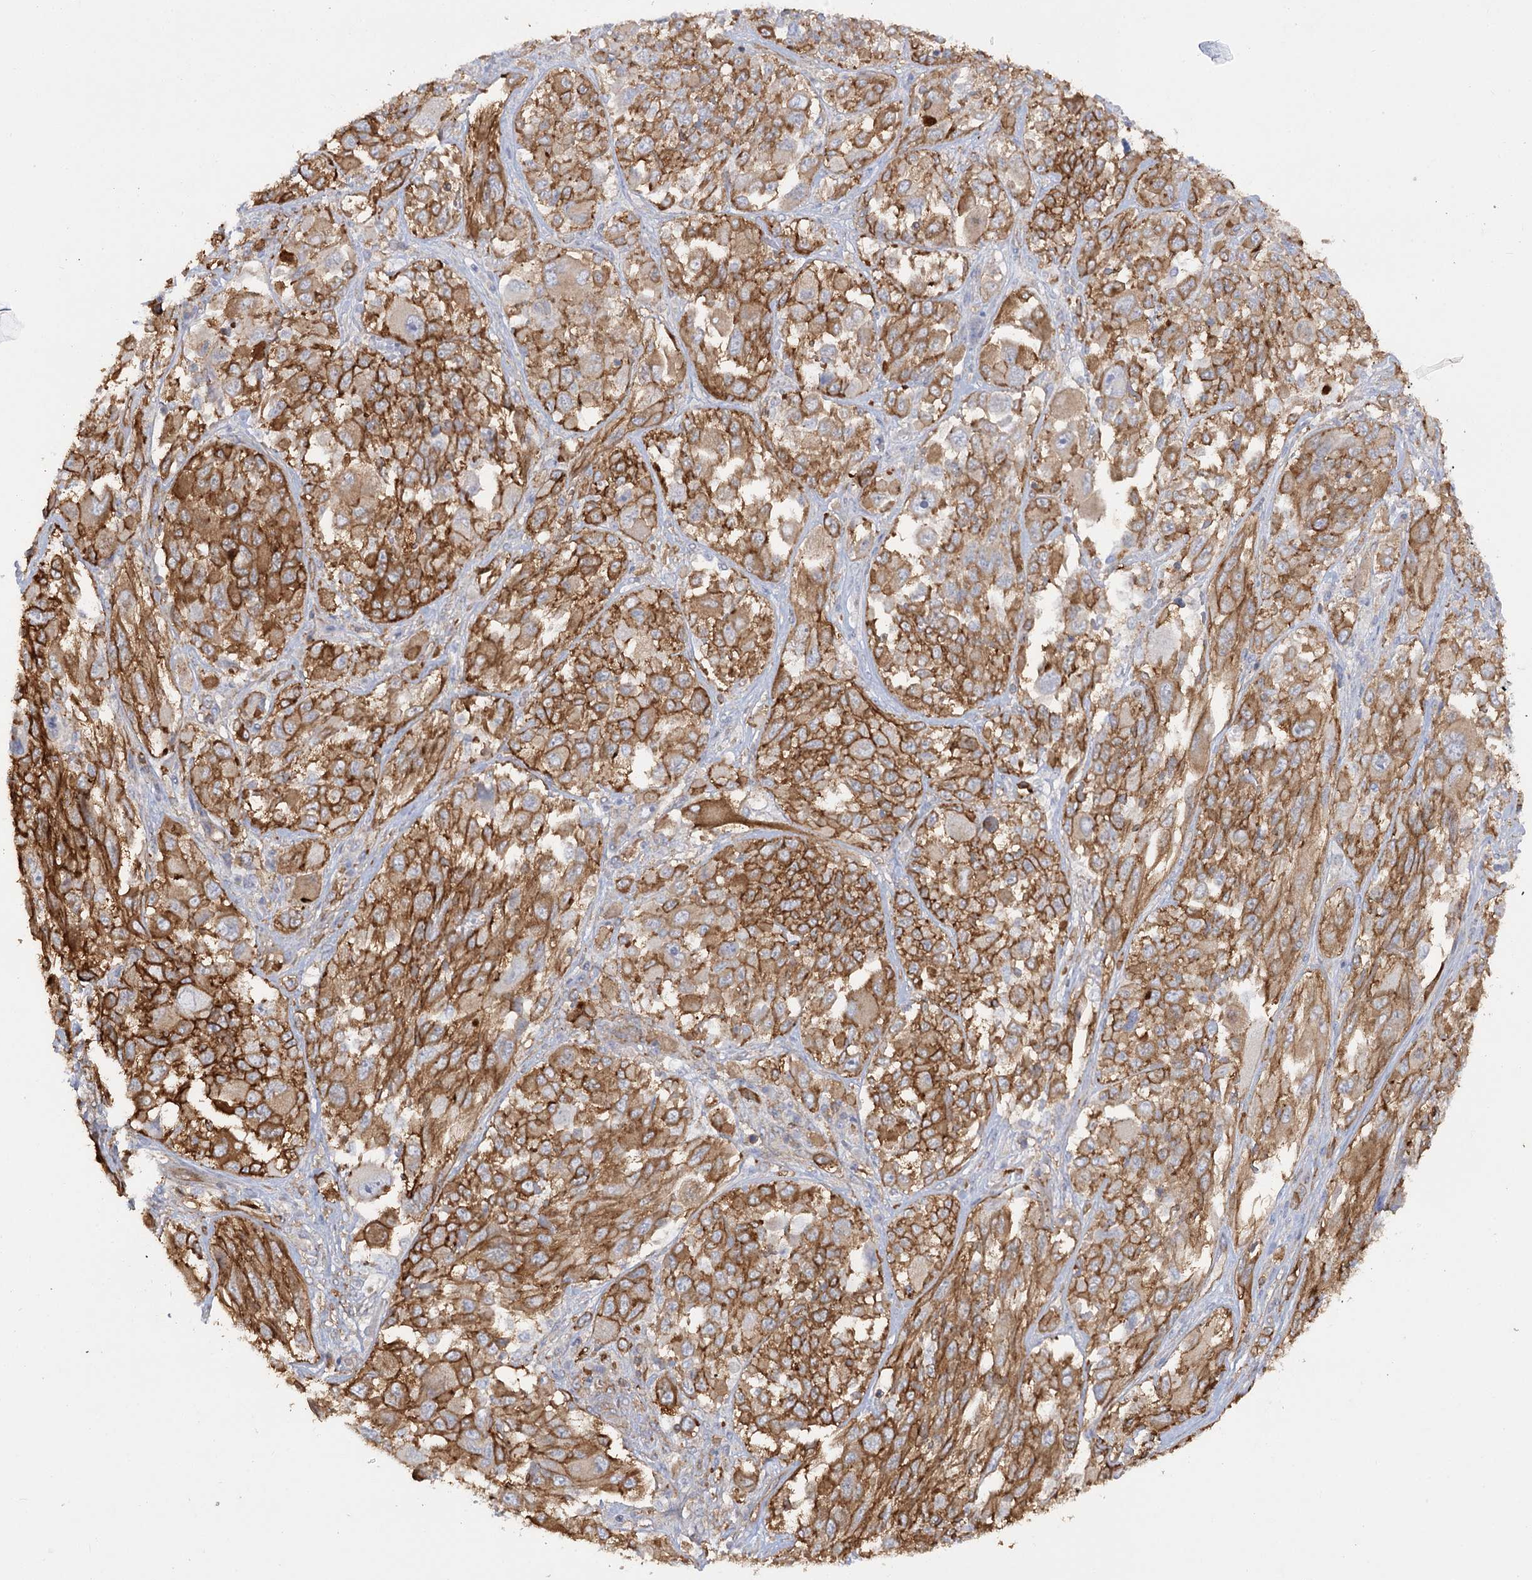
{"staining": {"intensity": "strong", "quantity": "25%-75%", "location": "cytoplasmic/membranous"}, "tissue": "melanoma", "cell_type": "Tumor cells", "image_type": "cancer", "snomed": [{"axis": "morphology", "description": "Malignant melanoma, NOS"}, {"axis": "topography", "description": "Skin"}], "caption": "Immunohistochemistry staining of malignant melanoma, which exhibits high levels of strong cytoplasmic/membranous staining in about 25%-75% of tumor cells indicating strong cytoplasmic/membranous protein expression. The staining was performed using DAB (brown) for protein detection and nuclei were counterstained in hematoxylin (blue).", "gene": "SYNPO2", "patient": {"sex": "female", "age": 91}}